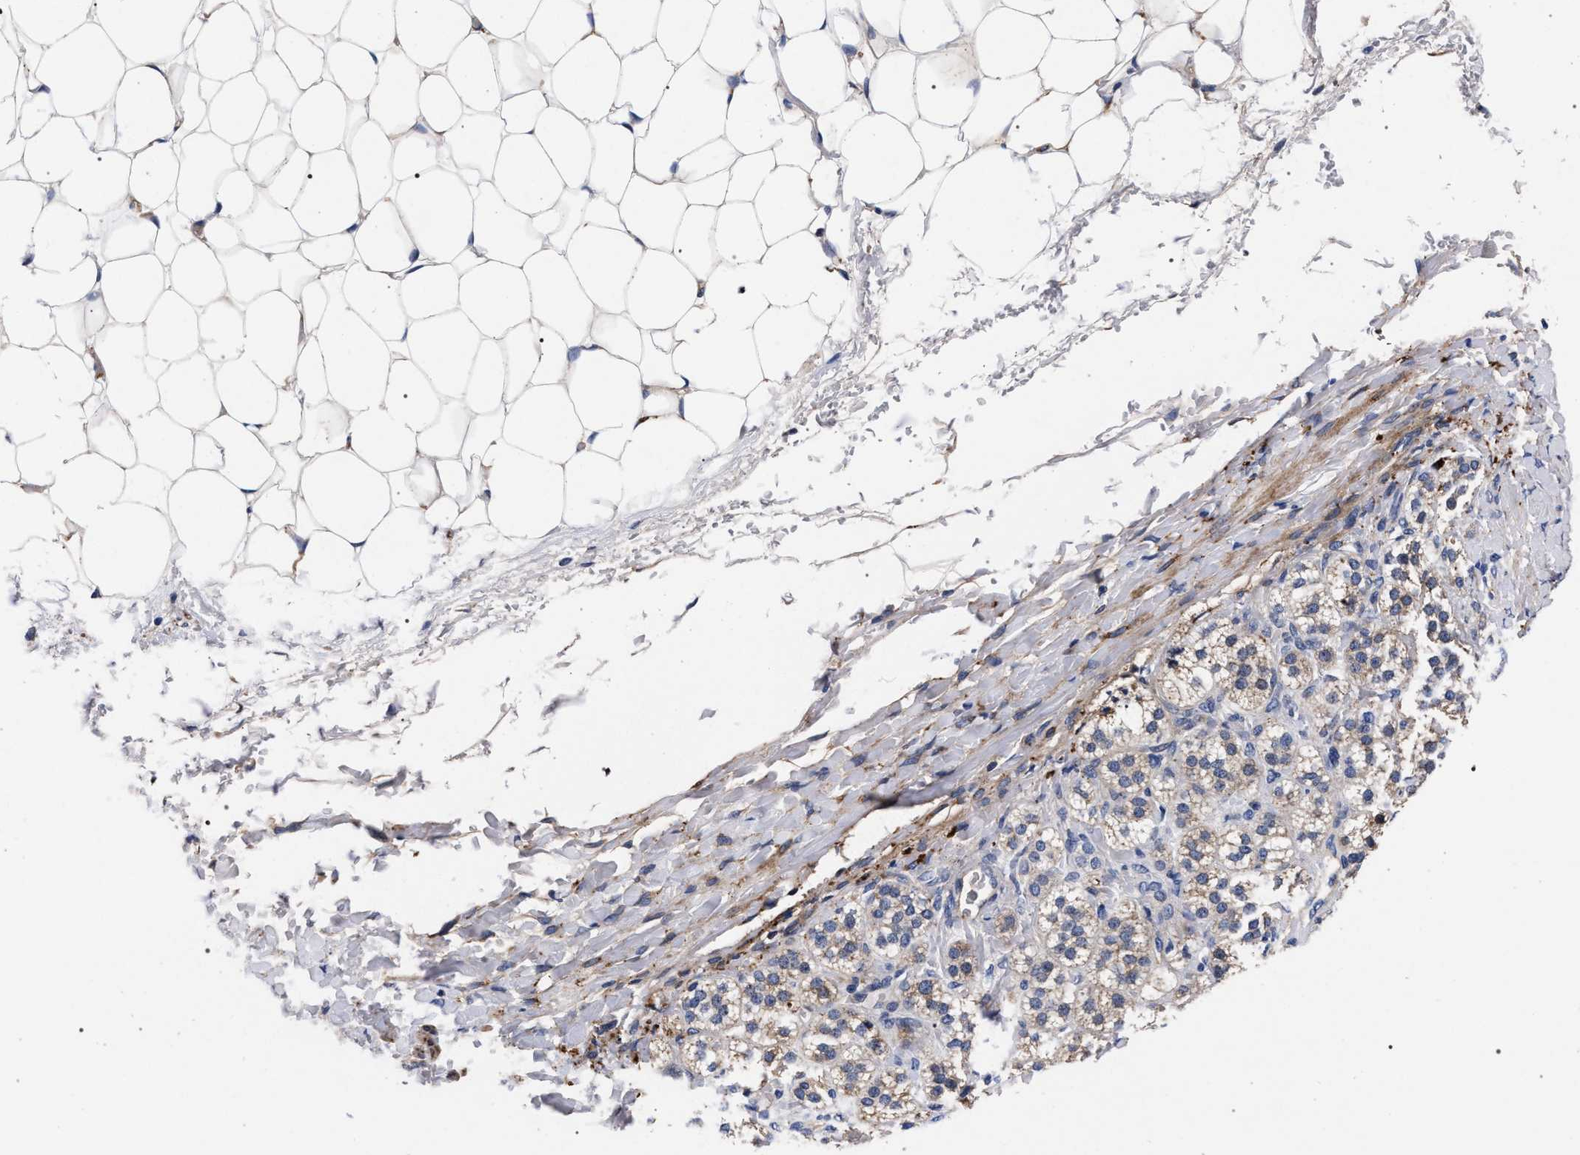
{"staining": {"intensity": "strong", "quantity": "25%-75%", "location": "cytoplasmic/membranous"}, "tissue": "adrenal gland", "cell_type": "Glandular cells", "image_type": "normal", "snomed": [{"axis": "morphology", "description": "Normal tissue, NOS"}, {"axis": "topography", "description": "Adrenal gland"}], "caption": "Immunohistochemical staining of benign human adrenal gland demonstrates 25%-75% levels of strong cytoplasmic/membranous protein positivity in about 25%-75% of glandular cells.", "gene": "ACOX1", "patient": {"sex": "female", "age": 44}}